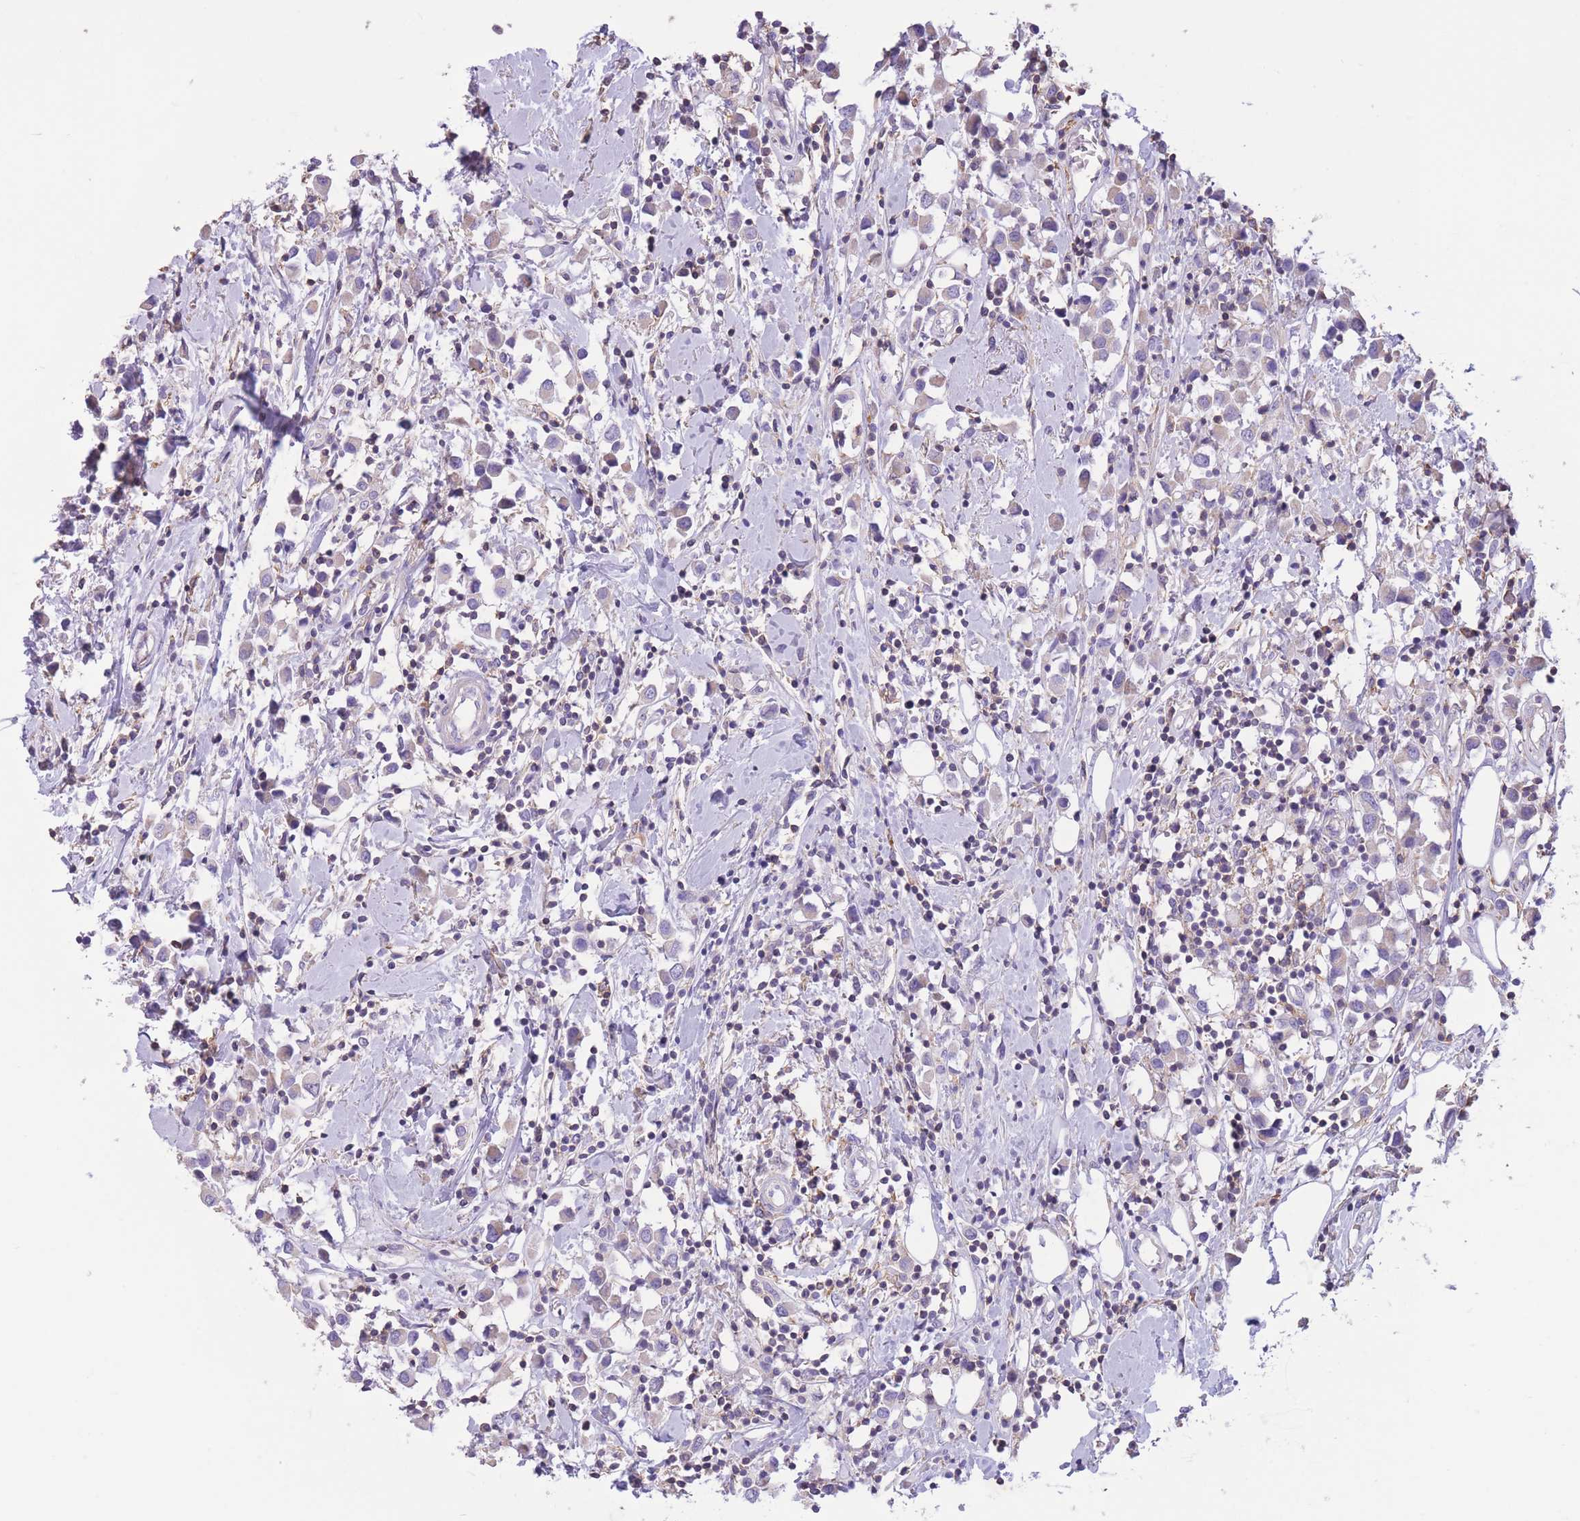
{"staining": {"intensity": "negative", "quantity": "none", "location": "none"}, "tissue": "breast cancer", "cell_type": "Tumor cells", "image_type": "cancer", "snomed": [{"axis": "morphology", "description": "Duct carcinoma"}, {"axis": "topography", "description": "Breast"}], "caption": "Intraductal carcinoma (breast) was stained to show a protein in brown. There is no significant positivity in tumor cells. Brightfield microscopy of IHC stained with DAB (3,3'-diaminobenzidine) (brown) and hematoxylin (blue), captured at high magnification.", "gene": "PDHA1", "patient": {"sex": "female", "age": 61}}